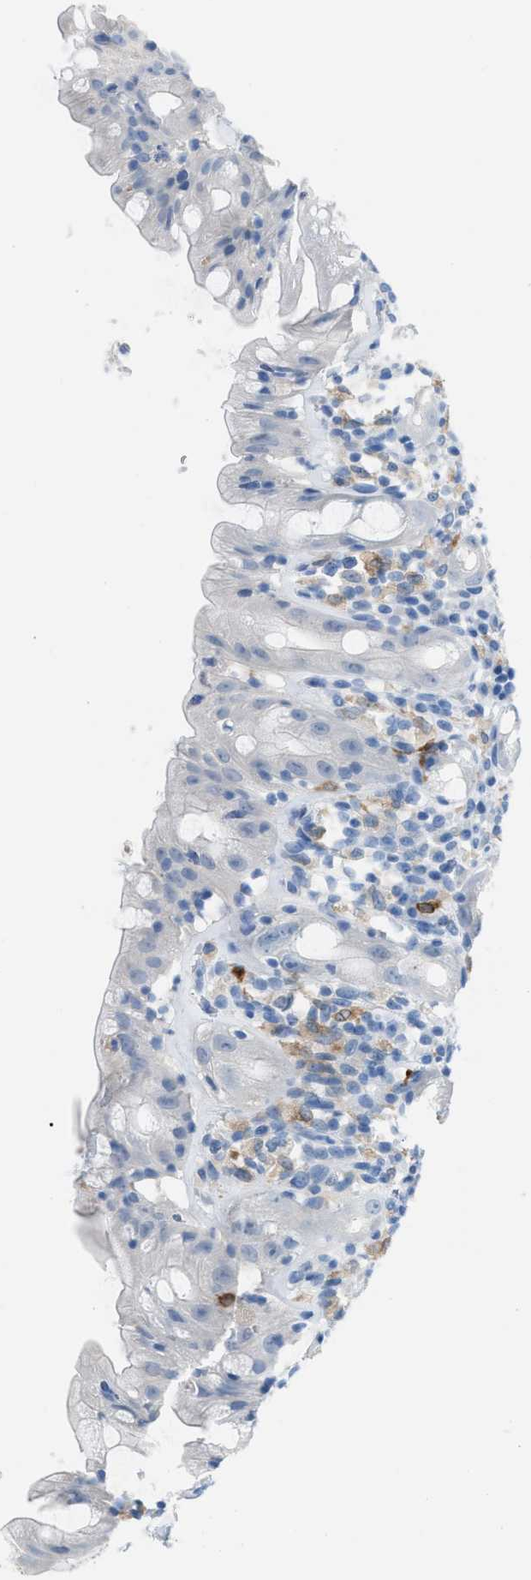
{"staining": {"intensity": "negative", "quantity": "none", "location": "none"}, "tissue": "rectum", "cell_type": "Glandular cells", "image_type": "normal", "snomed": [{"axis": "morphology", "description": "Normal tissue, NOS"}, {"axis": "topography", "description": "Rectum"}], "caption": "Human rectum stained for a protein using immunohistochemistry exhibits no expression in glandular cells.", "gene": "CLEC10A", "patient": {"sex": "male", "age": 44}}